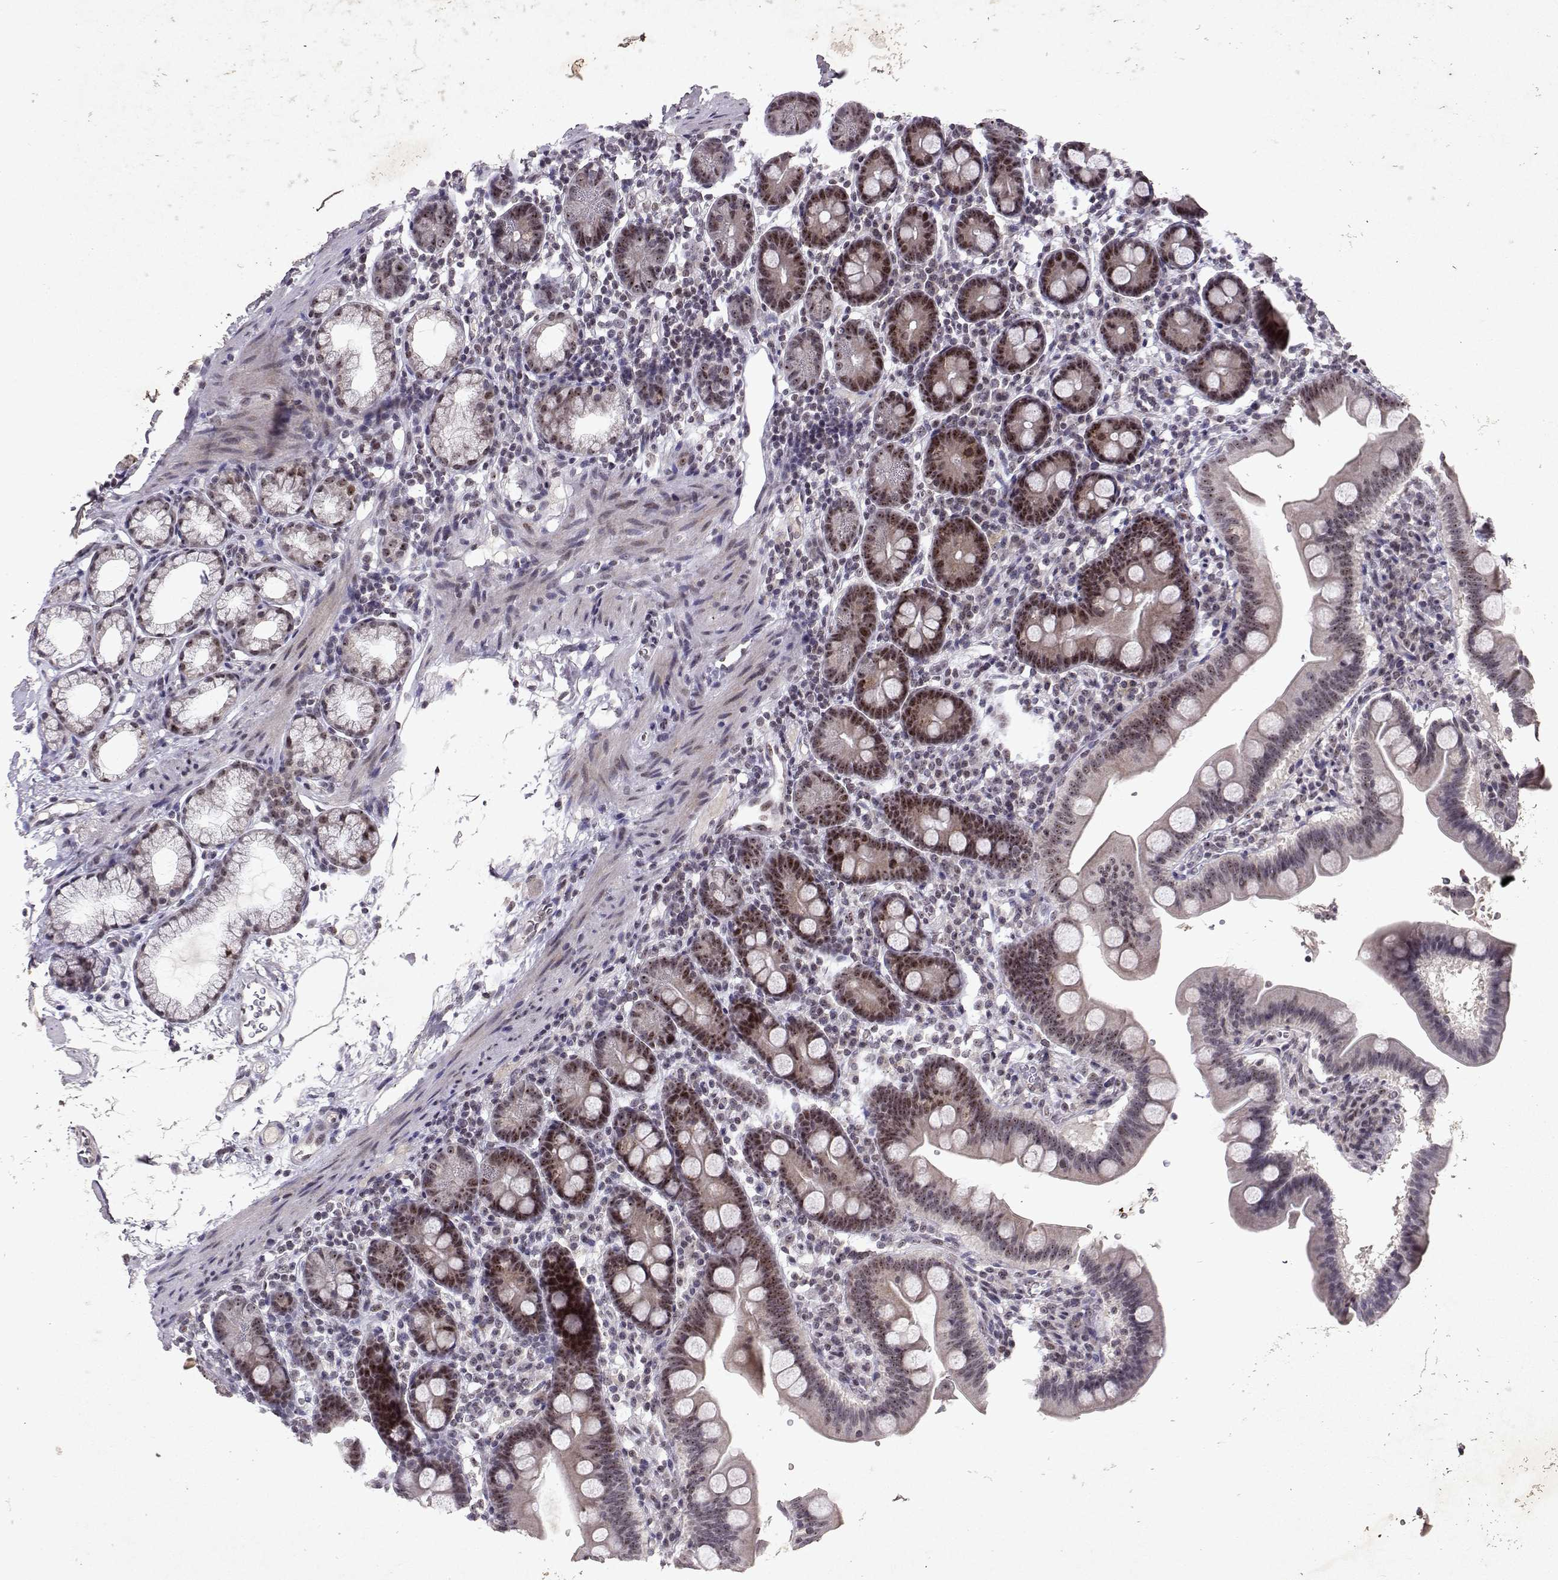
{"staining": {"intensity": "moderate", "quantity": "25%-75%", "location": "nuclear"}, "tissue": "duodenum", "cell_type": "Glandular cells", "image_type": "normal", "snomed": [{"axis": "morphology", "description": "Normal tissue, NOS"}, {"axis": "topography", "description": "Duodenum"}], "caption": "DAB (3,3'-diaminobenzidine) immunohistochemical staining of benign human duodenum demonstrates moderate nuclear protein staining in about 25%-75% of glandular cells. The protein of interest is shown in brown color, while the nuclei are stained blue.", "gene": "DDX56", "patient": {"sex": "male", "age": 59}}